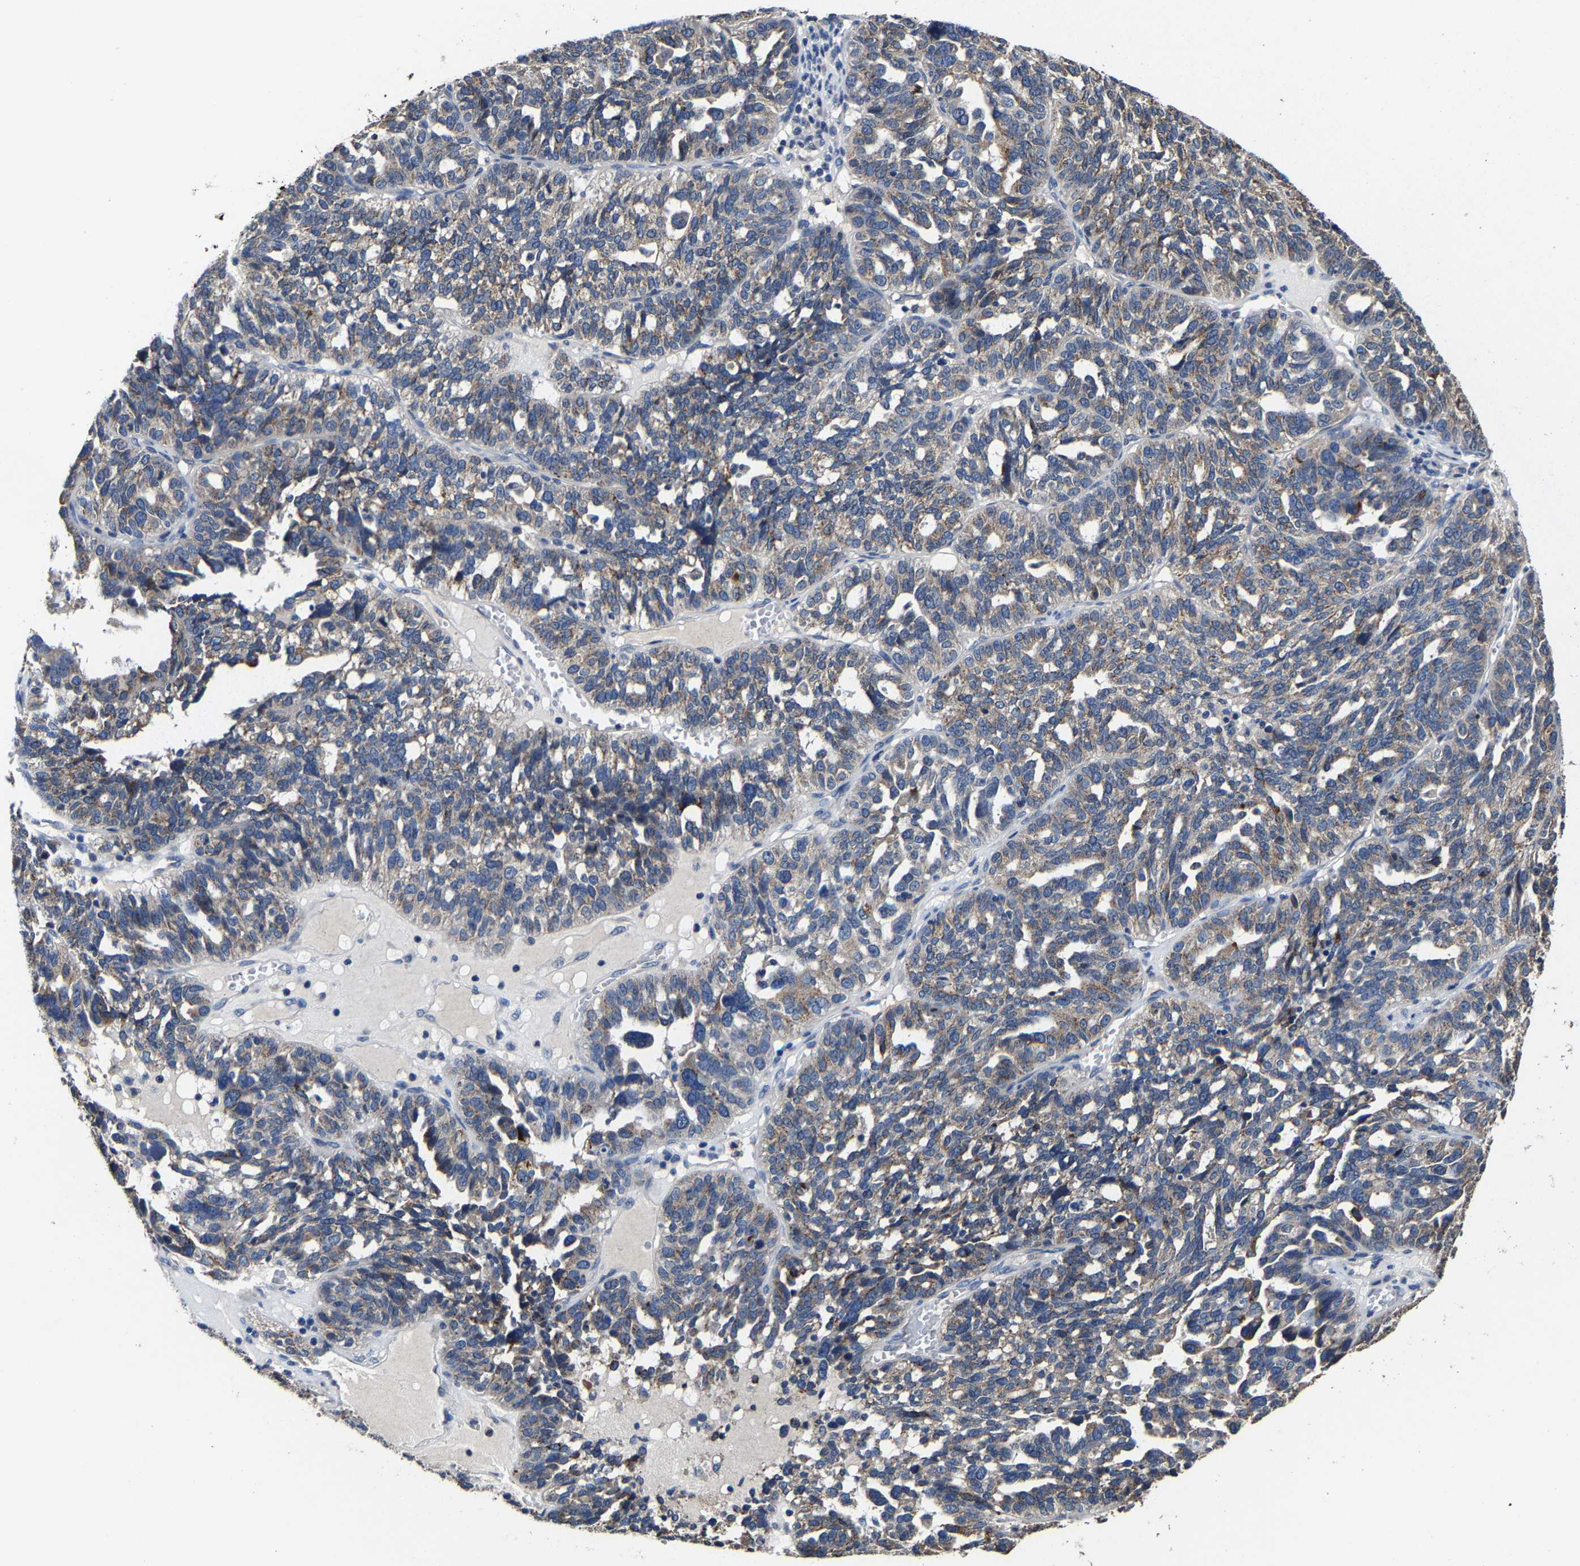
{"staining": {"intensity": "moderate", "quantity": "25%-75%", "location": "cytoplasmic/membranous"}, "tissue": "ovarian cancer", "cell_type": "Tumor cells", "image_type": "cancer", "snomed": [{"axis": "morphology", "description": "Cystadenocarcinoma, serous, NOS"}, {"axis": "topography", "description": "Ovary"}], "caption": "Human serous cystadenocarcinoma (ovarian) stained with a brown dye shows moderate cytoplasmic/membranous positive expression in about 25%-75% of tumor cells.", "gene": "EBAG9", "patient": {"sex": "female", "age": 59}}